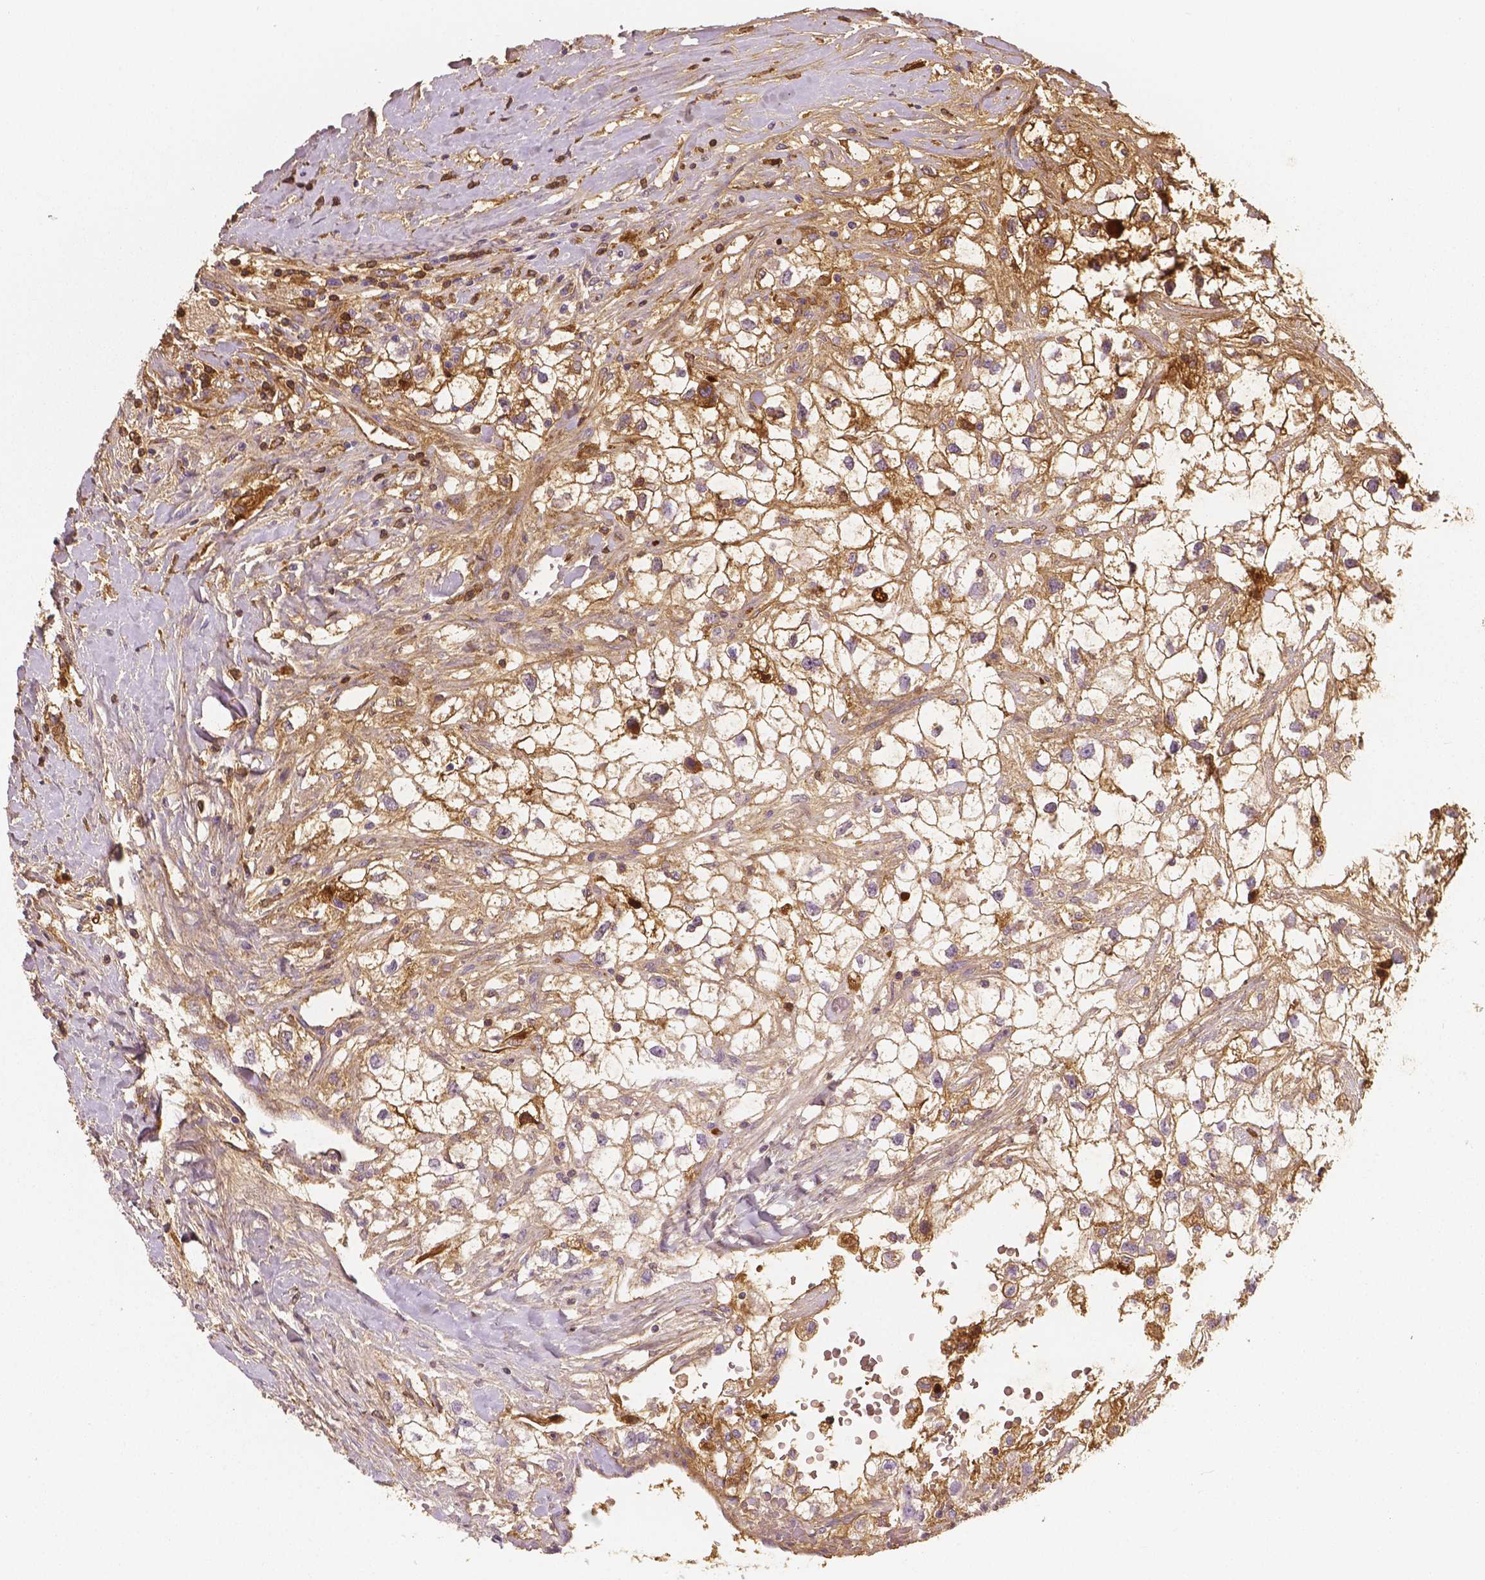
{"staining": {"intensity": "moderate", "quantity": ">75%", "location": "cytoplasmic/membranous"}, "tissue": "renal cancer", "cell_type": "Tumor cells", "image_type": "cancer", "snomed": [{"axis": "morphology", "description": "Adenocarcinoma, NOS"}, {"axis": "topography", "description": "Kidney"}], "caption": "Renal adenocarcinoma was stained to show a protein in brown. There is medium levels of moderate cytoplasmic/membranous positivity in approximately >75% of tumor cells.", "gene": "APOA4", "patient": {"sex": "male", "age": 59}}